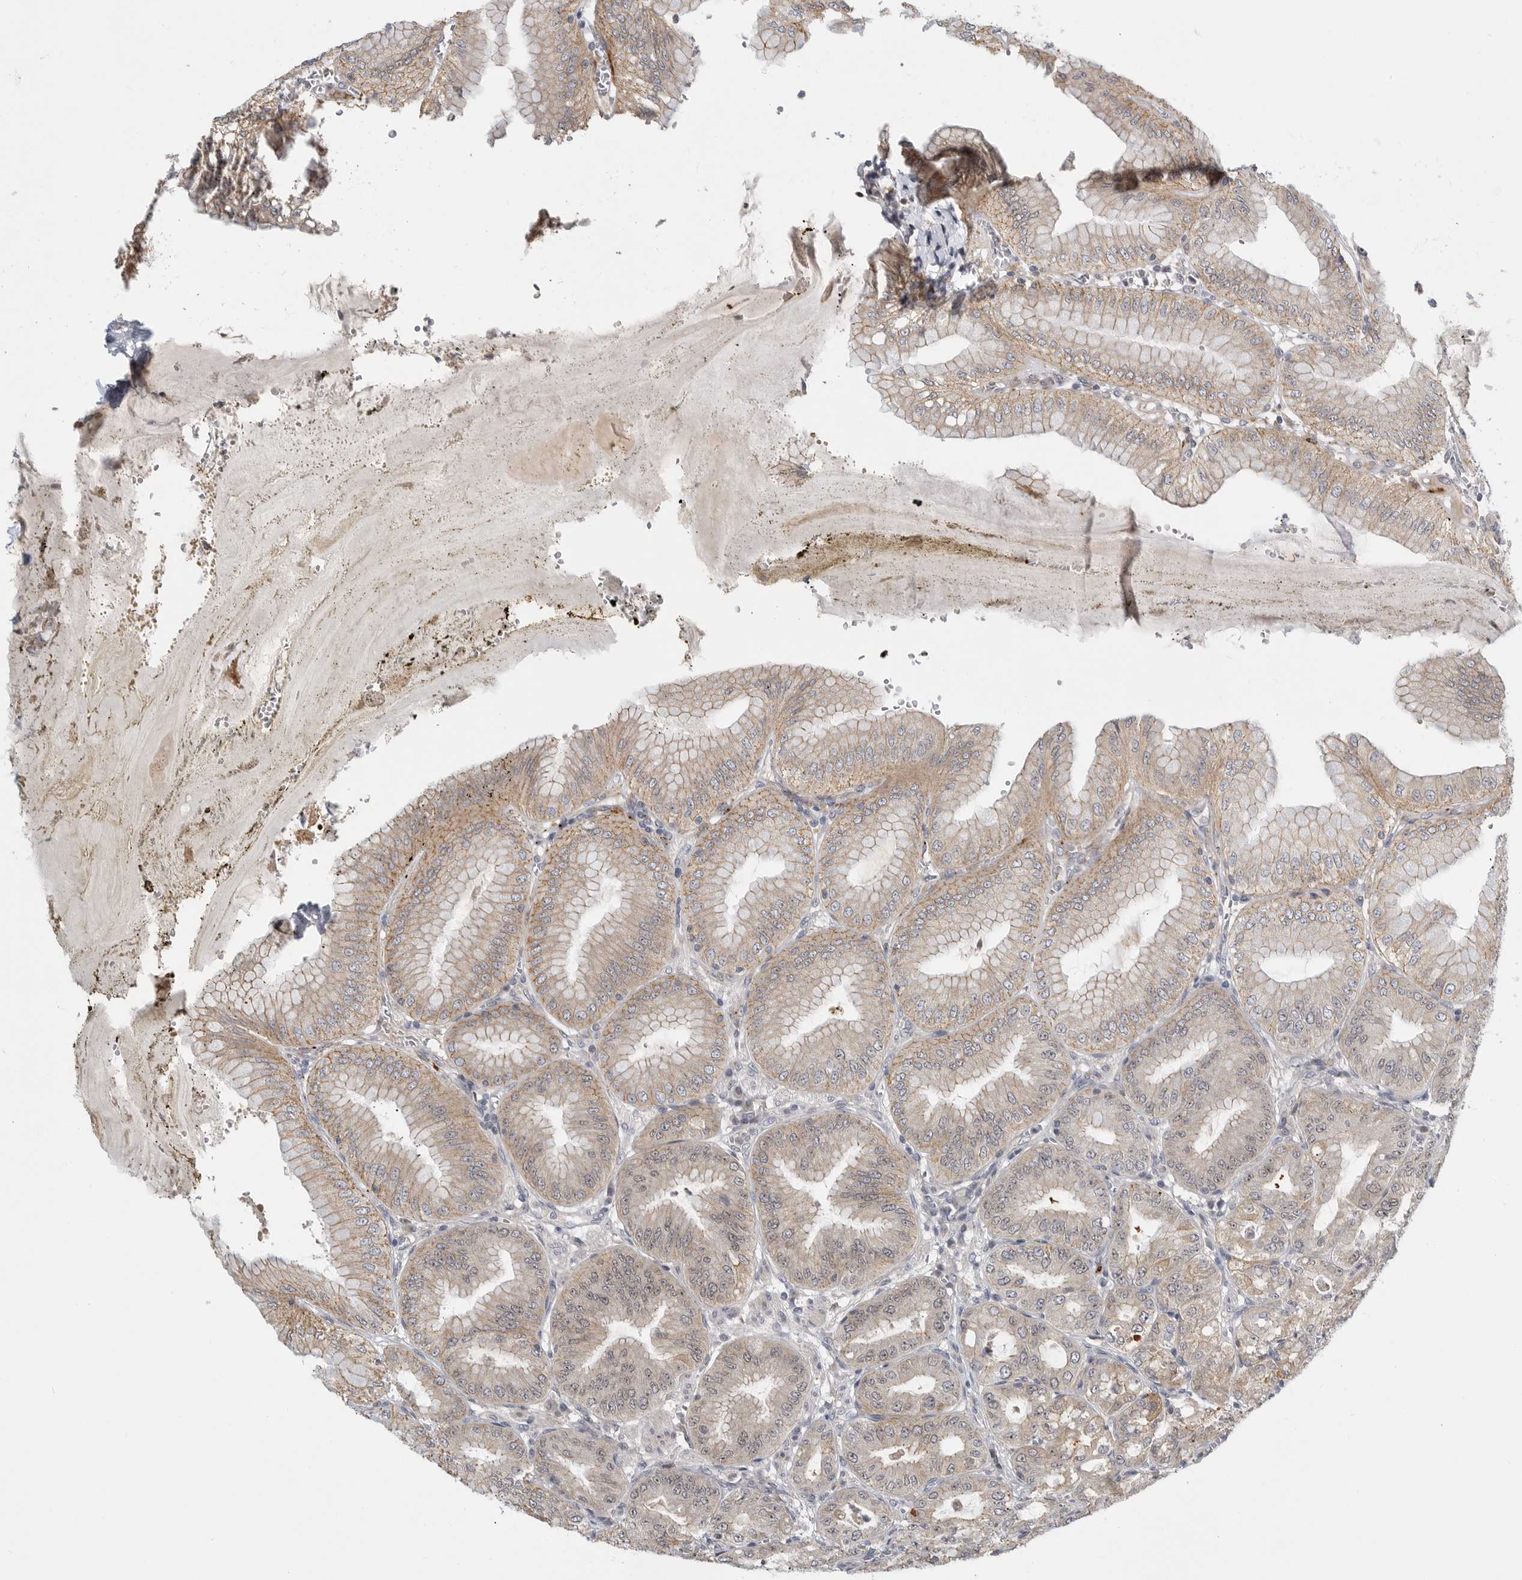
{"staining": {"intensity": "moderate", "quantity": "25%-75%", "location": "cytoplasmic/membranous,nuclear"}, "tissue": "stomach", "cell_type": "Glandular cells", "image_type": "normal", "snomed": [{"axis": "morphology", "description": "Normal tissue, NOS"}, {"axis": "topography", "description": "Stomach, lower"}], "caption": "Protein analysis of normal stomach displays moderate cytoplasmic/membranous,nuclear staining in approximately 25%-75% of glandular cells.", "gene": "CSNK1G3", "patient": {"sex": "male", "age": 71}}